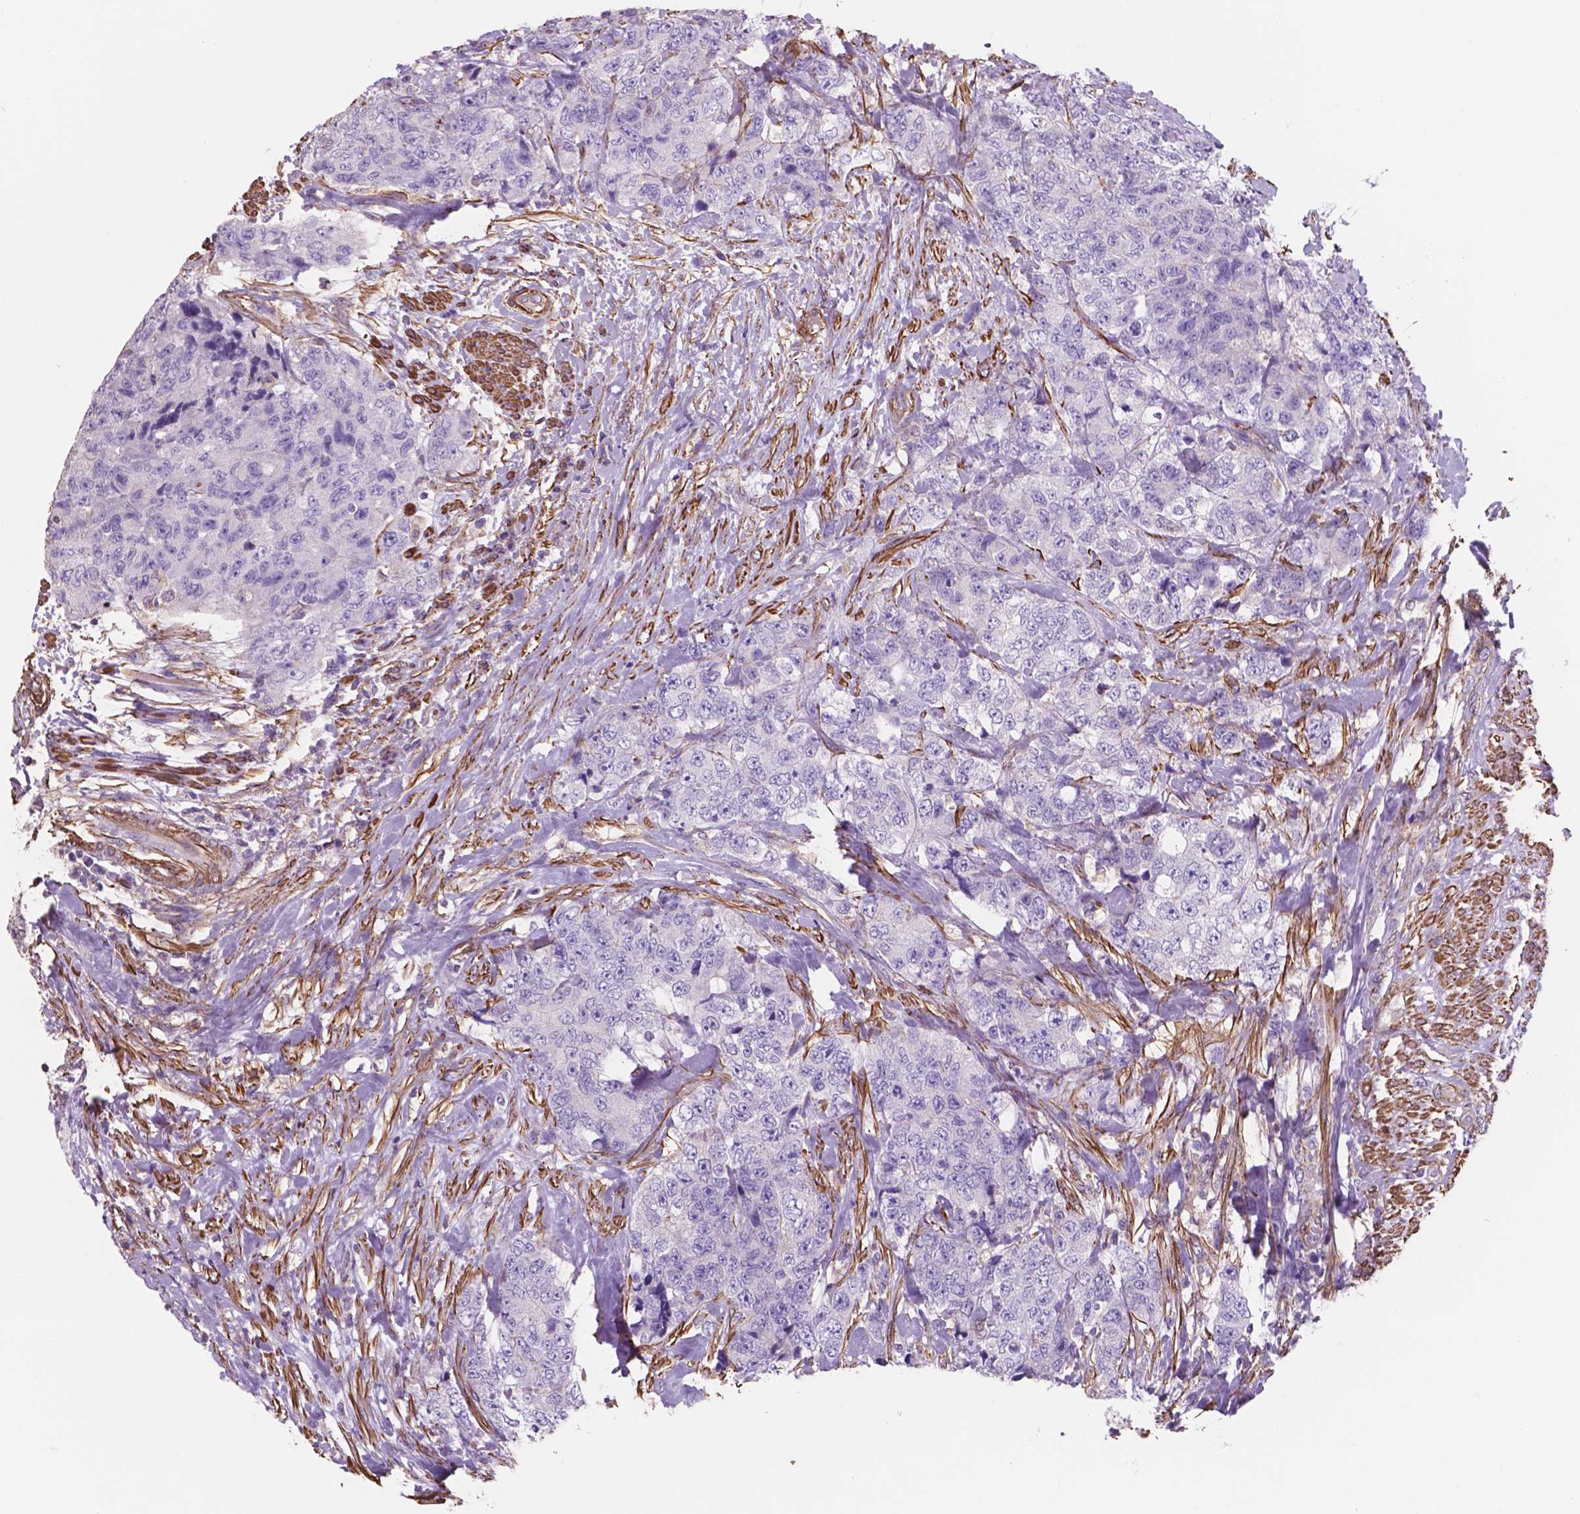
{"staining": {"intensity": "negative", "quantity": "none", "location": "none"}, "tissue": "urothelial cancer", "cell_type": "Tumor cells", "image_type": "cancer", "snomed": [{"axis": "morphology", "description": "Urothelial carcinoma, High grade"}, {"axis": "topography", "description": "Urinary bladder"}], "caption": "This is a micrograph of immunohistochemistry staining of high-grade urothelial carcinoma, which shows no expression in tumor cells.", "gene": "TOR2A", "patient": {"sex": "female", "age": 78}}